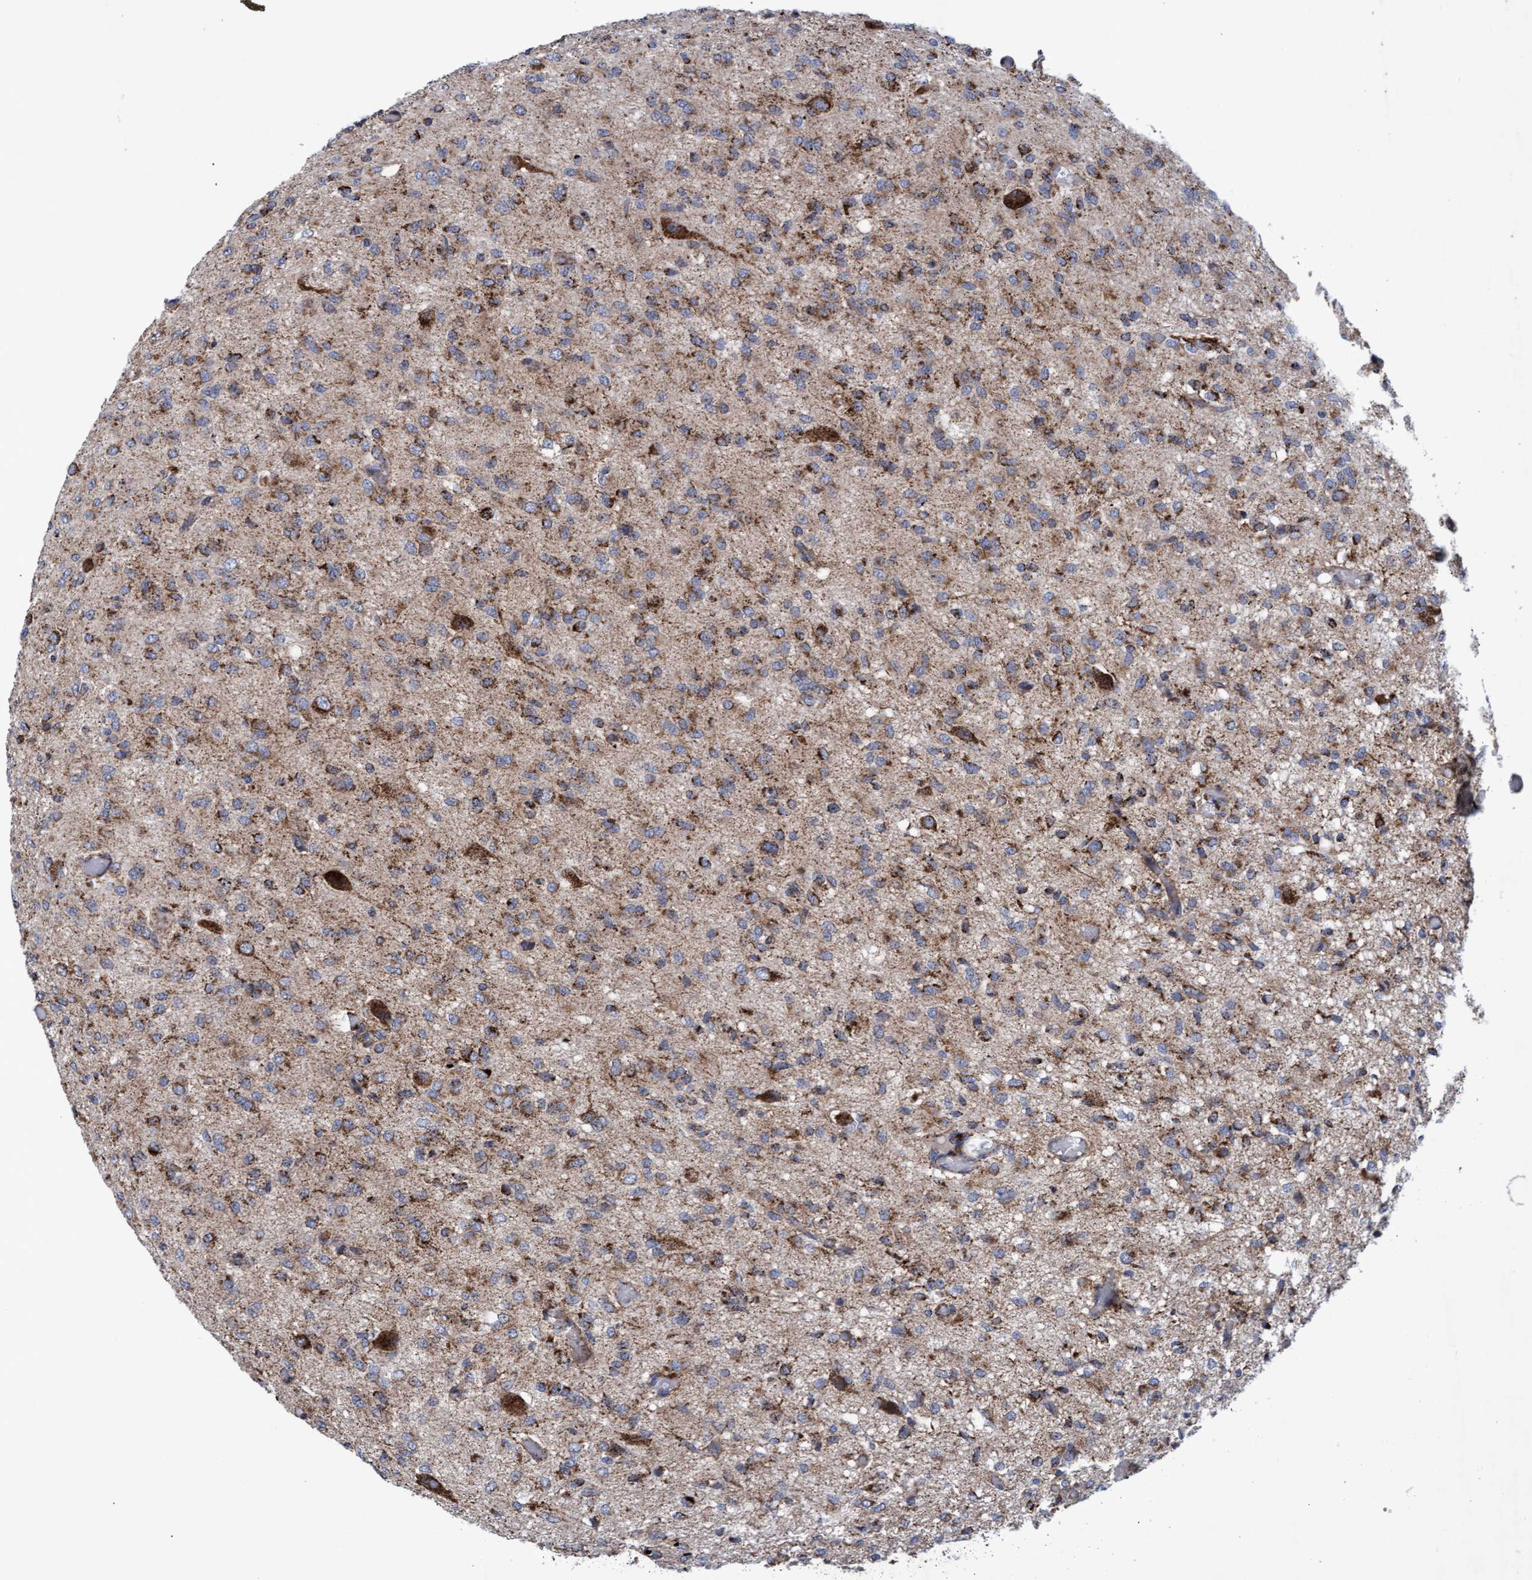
{"staining": {"intensity": "moderate", "quantity": ">75%", "location": "cytoplasmic/membranous"}, "tissue": "glioma", "cell_type": "Tumor cells", "image_type": "cancer", "snomed": [{"axis": "morphology", "description": "Glioma, malignant, High grade"}, {"axis": "topography", "description": "Brain"}], "caption": "Immunohistochemical staining of glioma shows medium levels of moderate cytoplasmic/membranous protein positivity in approximately >75% of tumor cells.", "gene": "MRPL38", "patient": {"sex": "female", "age": 59}}